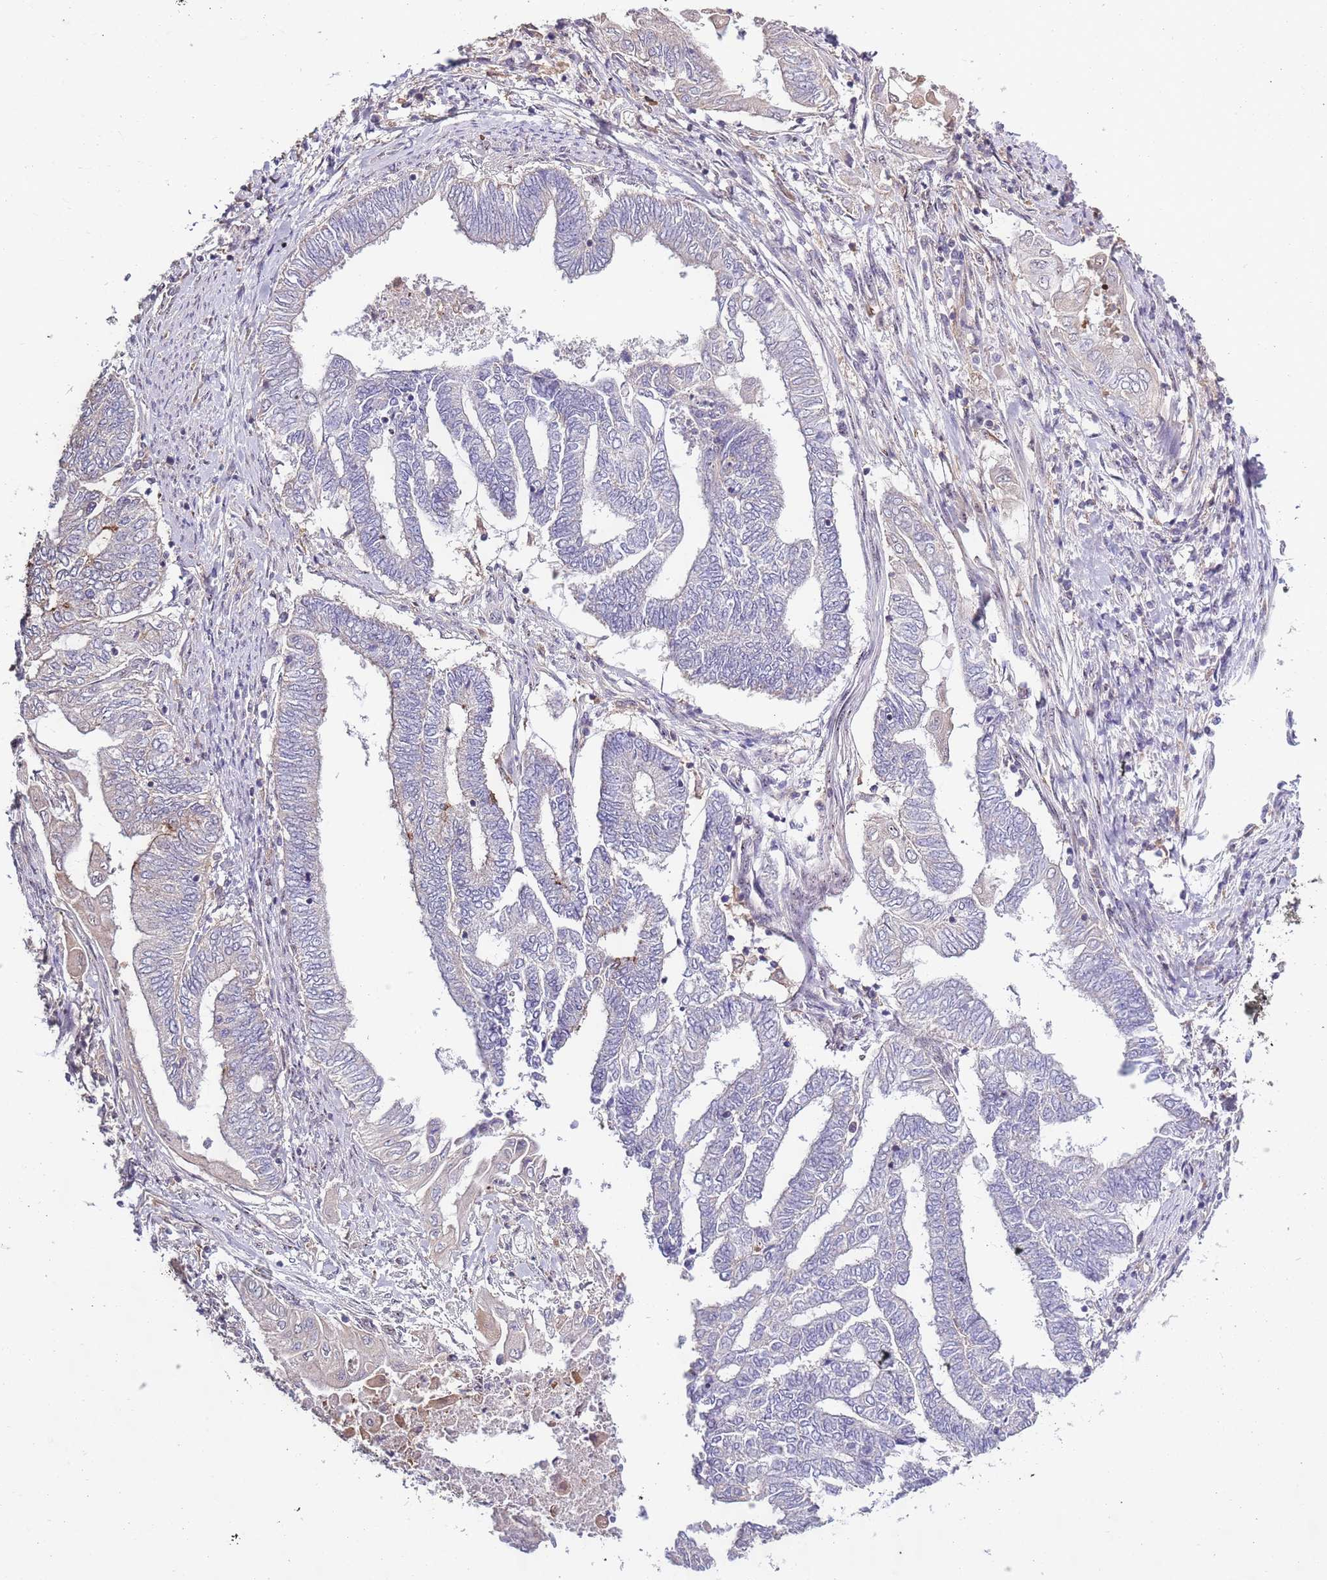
{"staining": {"intensity": "negative", "quantity": "none", "location": "none"}, "tissue": "endometrial cancer", "cell_type": "Tumor cells", "image_type": "cancer", "snomed": [{"axis": "morphology", "description": "Adenocarcinoma, NOS"}, {"axis": "topography", "description": "Uterus"}, {"axis": "topography", "description": "Endometrium"}], "caption": "DAB (3,3'-diaminobenzidine) immunohistochemical staining of endometrial cancer (adenocarcinoma) exhibits no significant expression in tumor cells.", "gene": "CAPN9", "patient": {"sex": "female", "age": 70}}